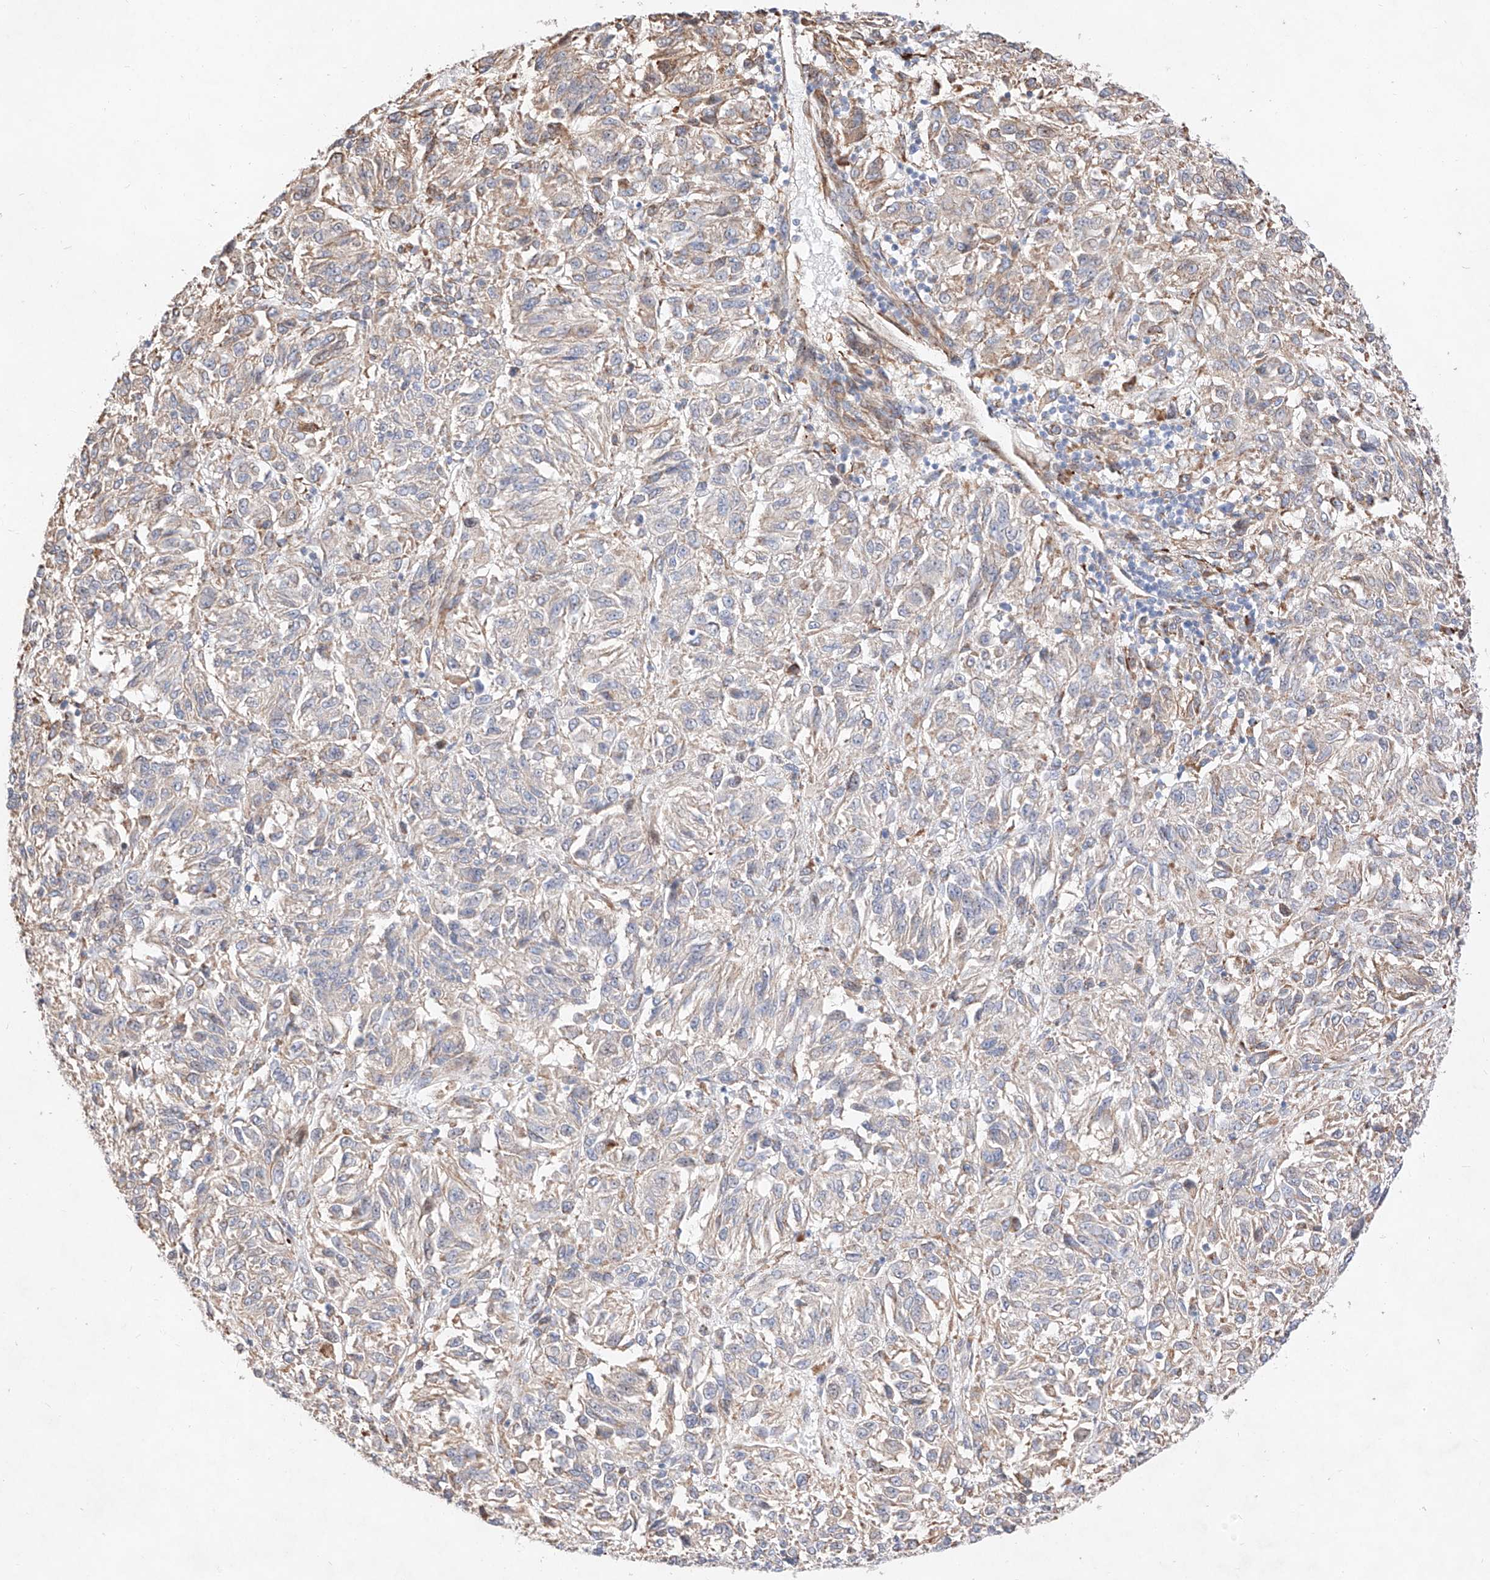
{"staining": {"intensity": "weak", "quantity": "<25%", "location": "cytoplasmic/membranous"}, "tissue": "melanoma", "cell_type": "Tumor cells", "image_type": "cancer", "snomed": [{"axis": "morphology", "description": "Malignant melanoma, Metastatic site"}, {"axis": "topography", "description": "Lung"}], "caption": "Immunohistochemistry photomicrograph of neoplastic tissue: malignant melanoma (metastatic site) stained with DAB (3,3'-diaminobenzidine) displays no significant protein expression in tumor cells.", "gene": "ATP9B", "patient": {"sex": "male", "age": 64}}